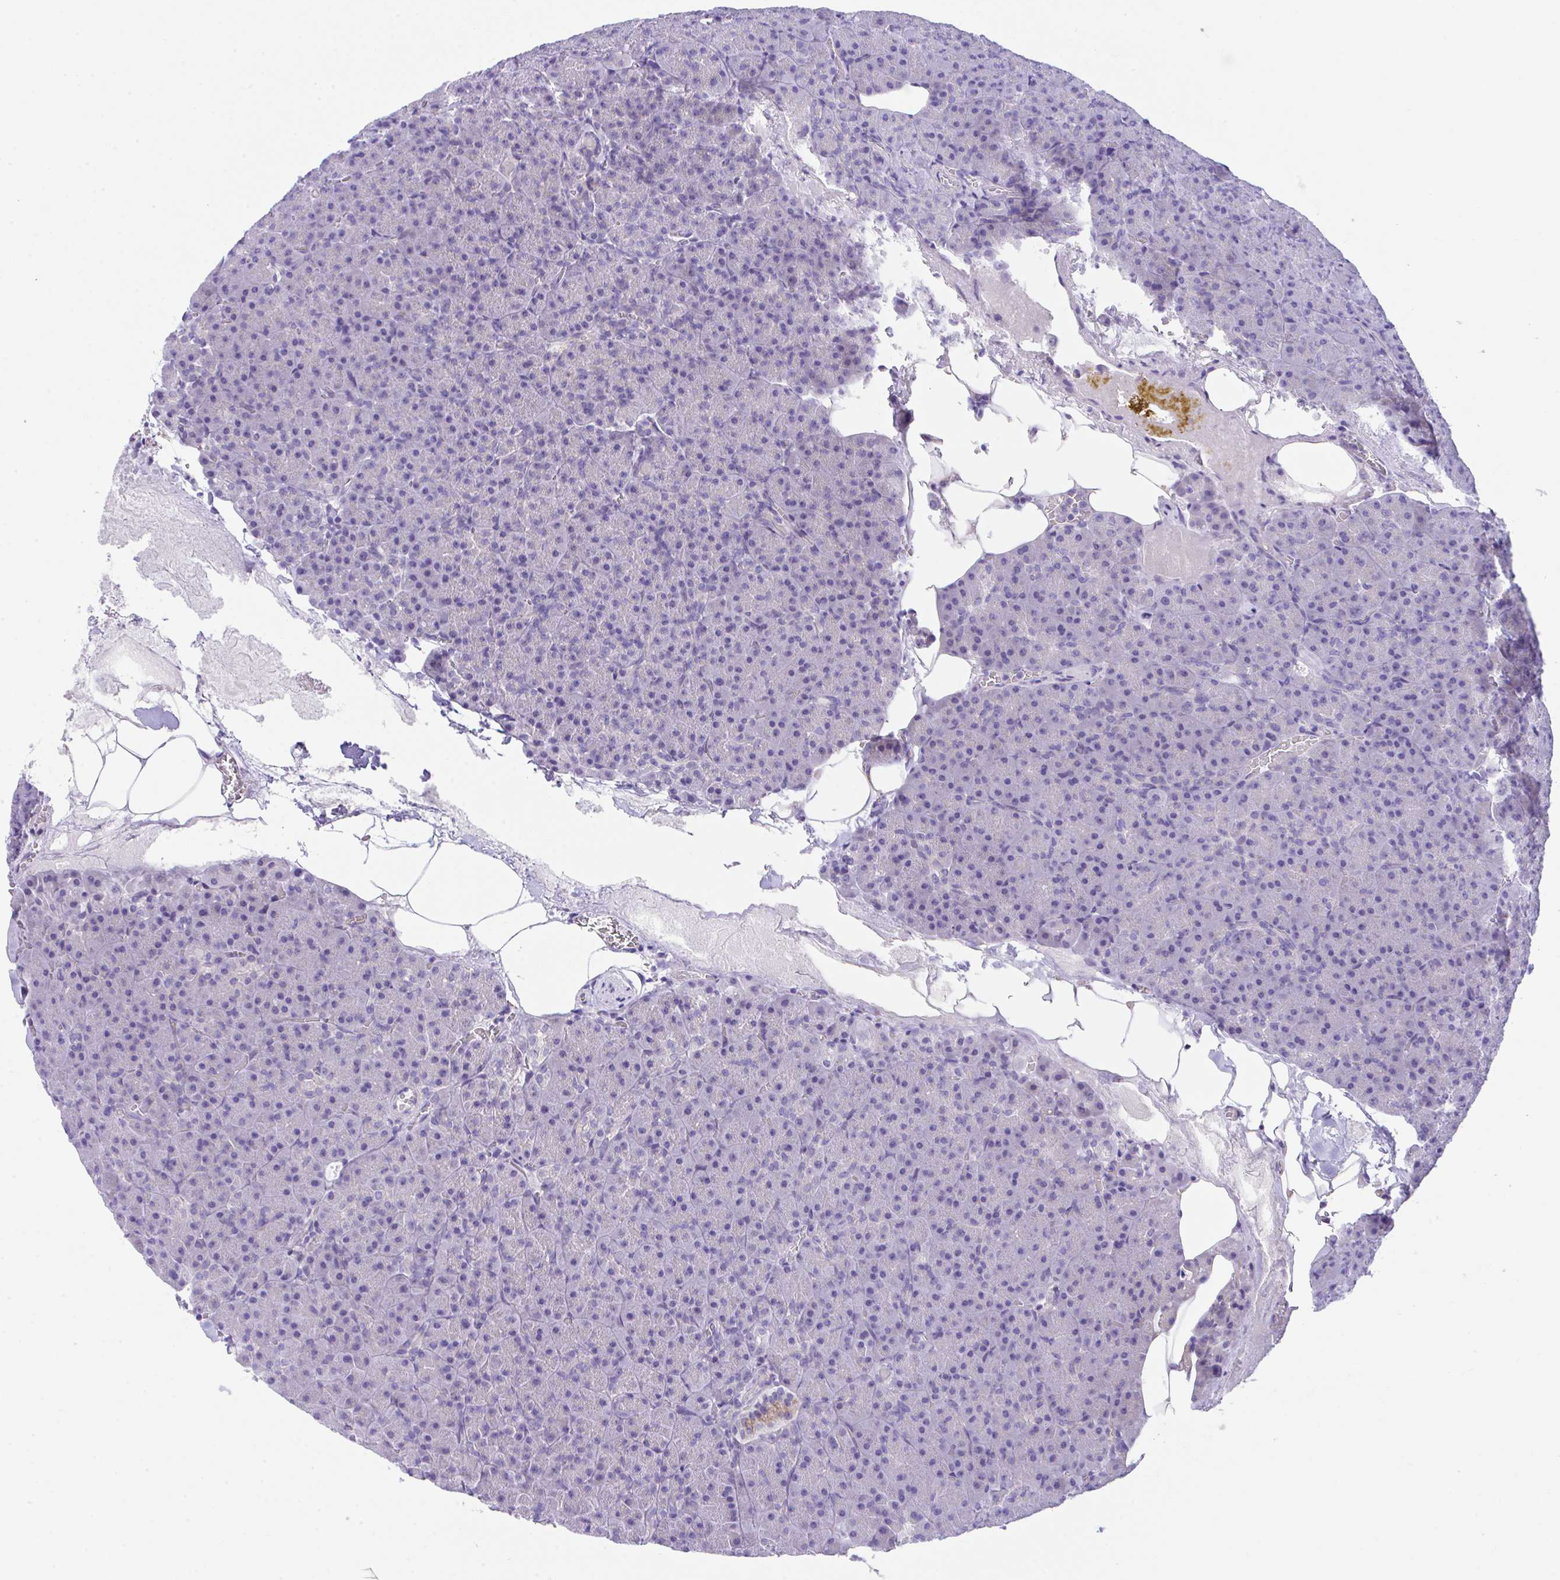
{"staining": {"intensity": "negative", "quantity": "none", "location": "none"}, "tissue": "pancreas", "cell_type": "Exocrine glandular cells", "image_type": "normal", "snomed": [{"axis": "morphology", "description": "Normal tissue, NOS"}, {"axis": "topography", "description": "Pancreas"}], "caption": "This is an immunohistochemistry (IHC) histopathology image of benign pancreas. There is no staining in exocrine glandular cells.", "gene": "SLC16A6", "patient": {"sex": "female", "age": 74}}